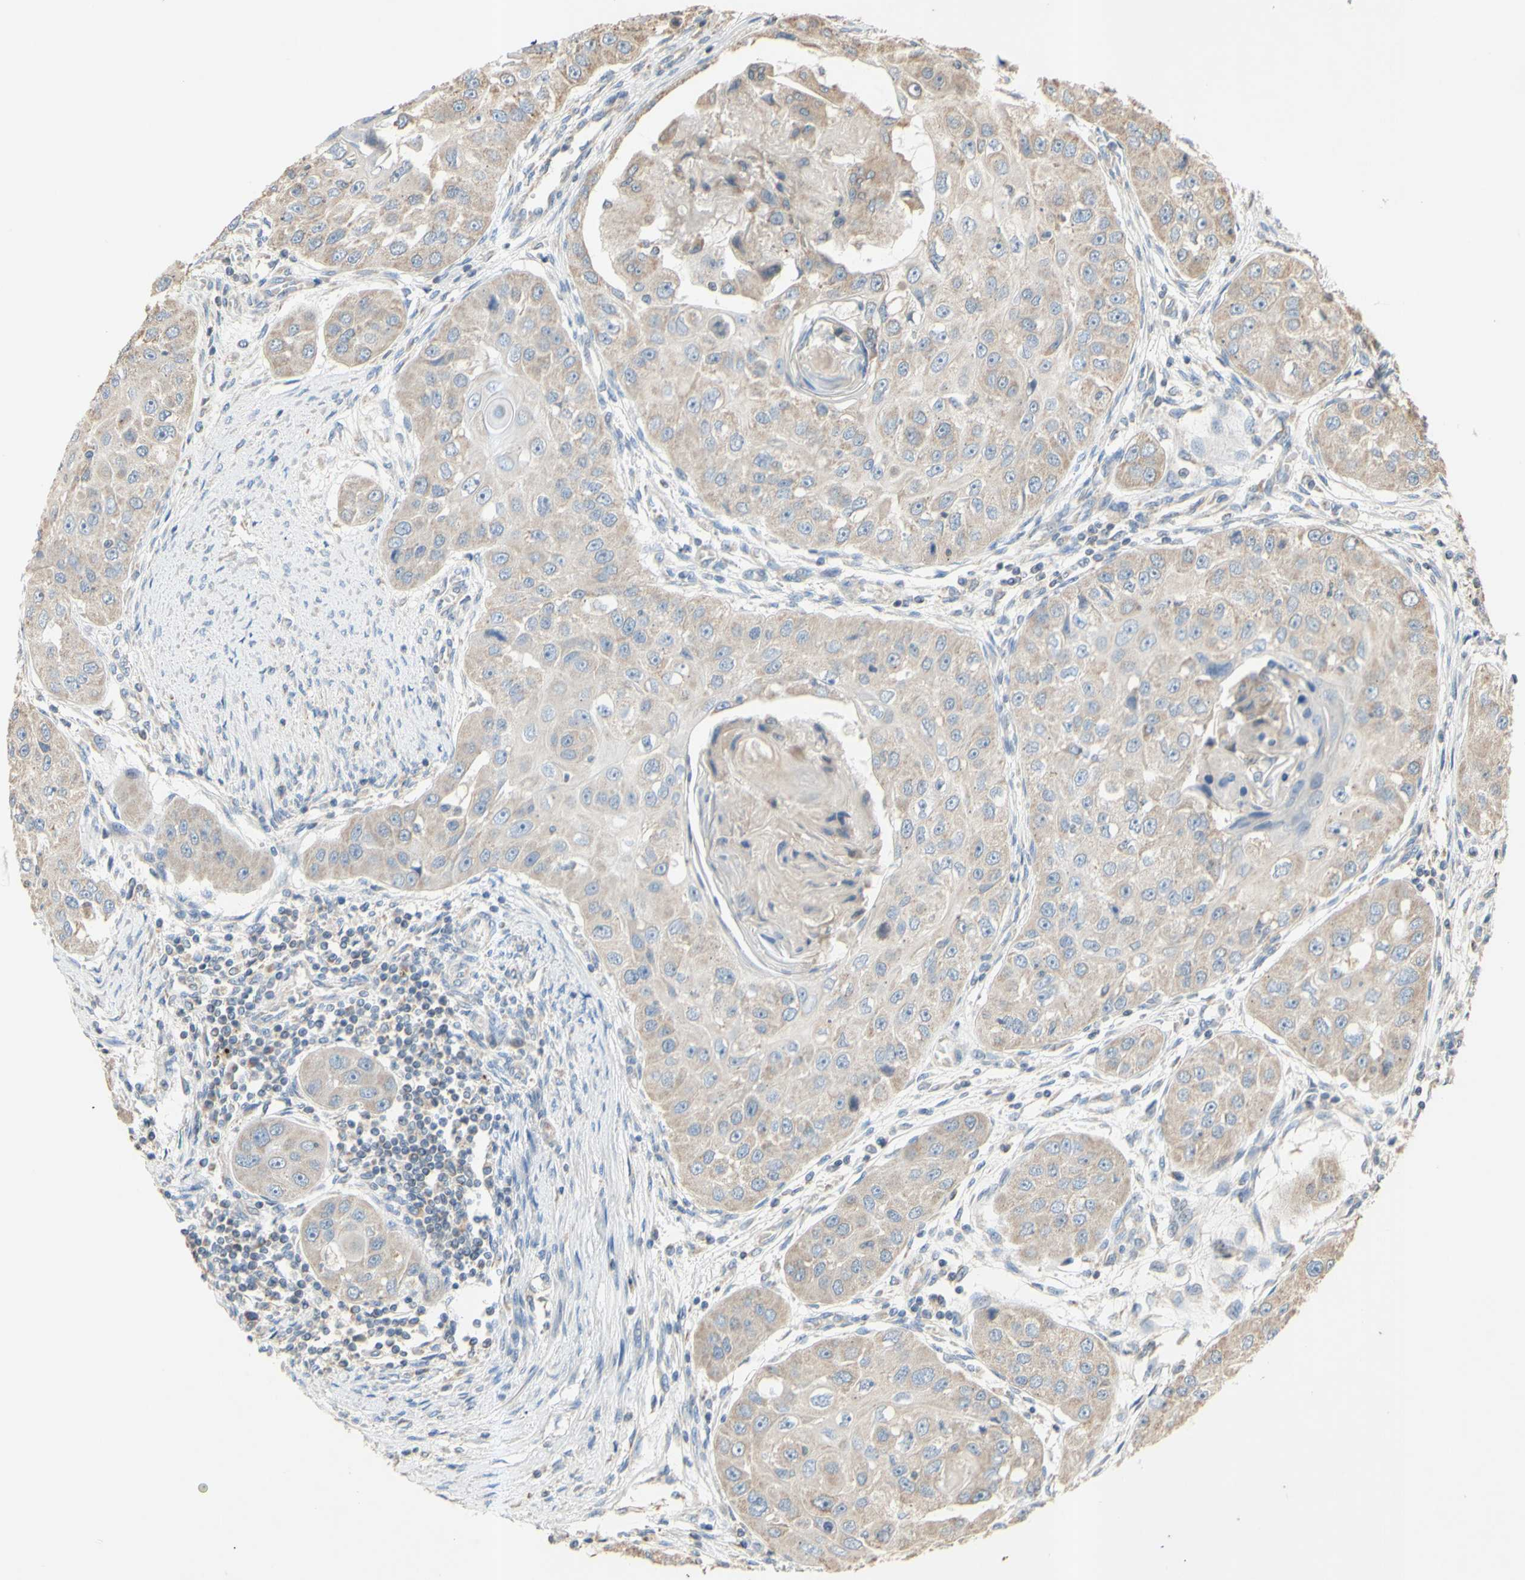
{"staining": {"intensity": "moderate", "quantity": "25%-75%", "location": "cytoplasmic/membranous"}, "tissue": "head and neck cancer", "cell_type": "Tumor cells", "image_type": "cancer", "snomed": [{"axis": "morphology", "description": "Normal tissue, NOS"}, {"axis": "morphology", "description": "Squamous cell carcinoma, NOS"}, {"axis": "topography", "description": "Skeletal muscle"}, {"axis": "topography", "description": "Head-Neck"}], "caption": "This is an image of immunohistochemistry staining of head and neck cancer, which shows moderate positivity in the cytoplasmic/membranous of tumor cells.", "gene": "PTGIS", "patient": {"sex": "male", "age": 51}}